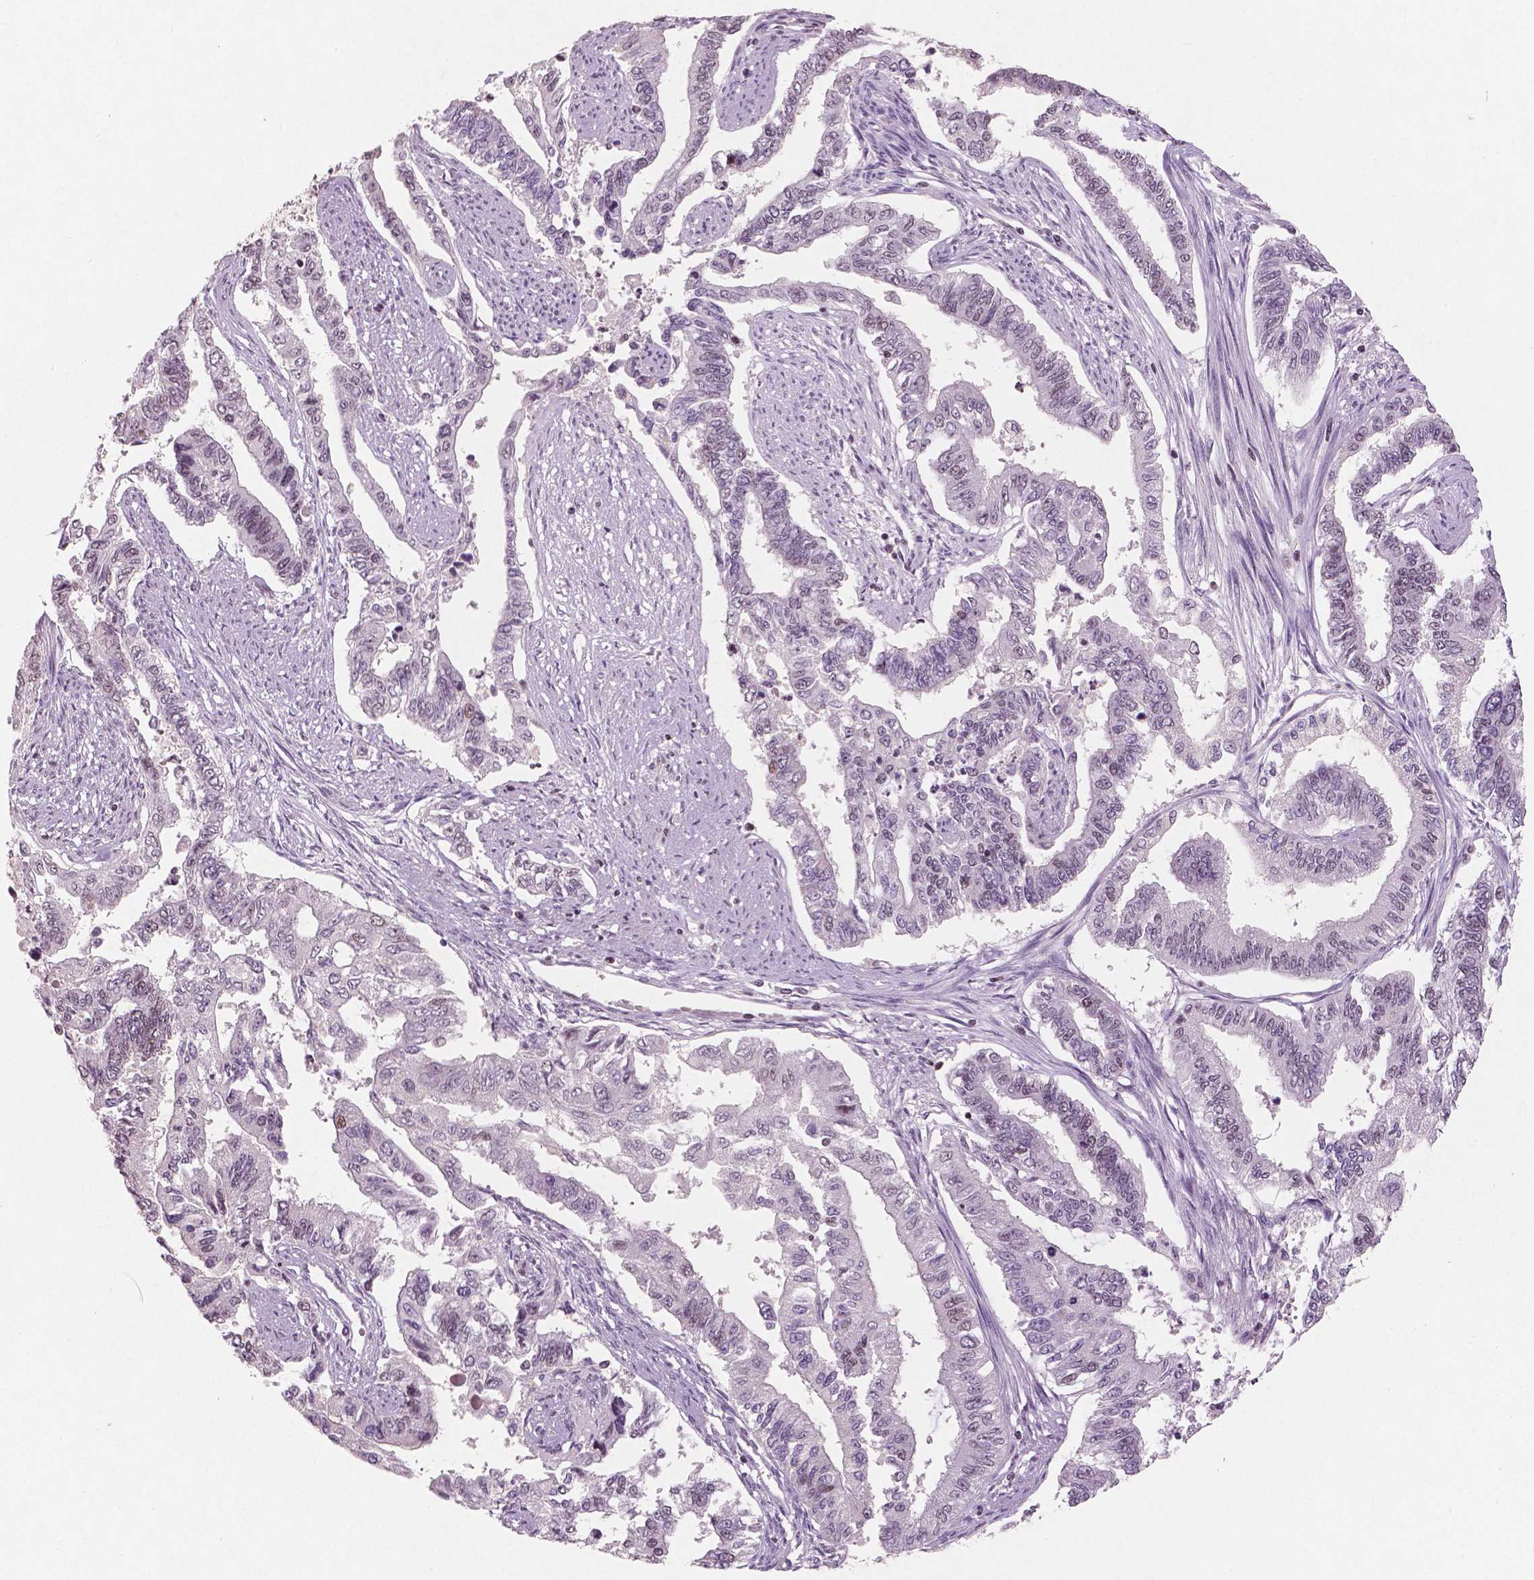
{"staining": {"intensity": "negative", "quantity": "none", "location": "none"}, "tissue": "endometrial cancer", "cell_type": "Tumor cells", "image_type": "cancer", "snomed": [{"axis": "morphology", "description": "Adenocarcinoma, NOS"}, {"axis": "topography", "description": "Uterus"}], "caption": "DAB (3,3'-diaminobenzidine) immunohistochemical staining of endometrial adenocarcinoma demonstrates no significant expression in tumor cells. The staining was performed using DAB (3,3'-diaminobenzidine) to visualize the protein expression in brown, while the nuclei were stained in blue with hematoxylin (Magnification: 20x).", "gene": "BRD4", "patient": {"sex": "female", "age": 59}}